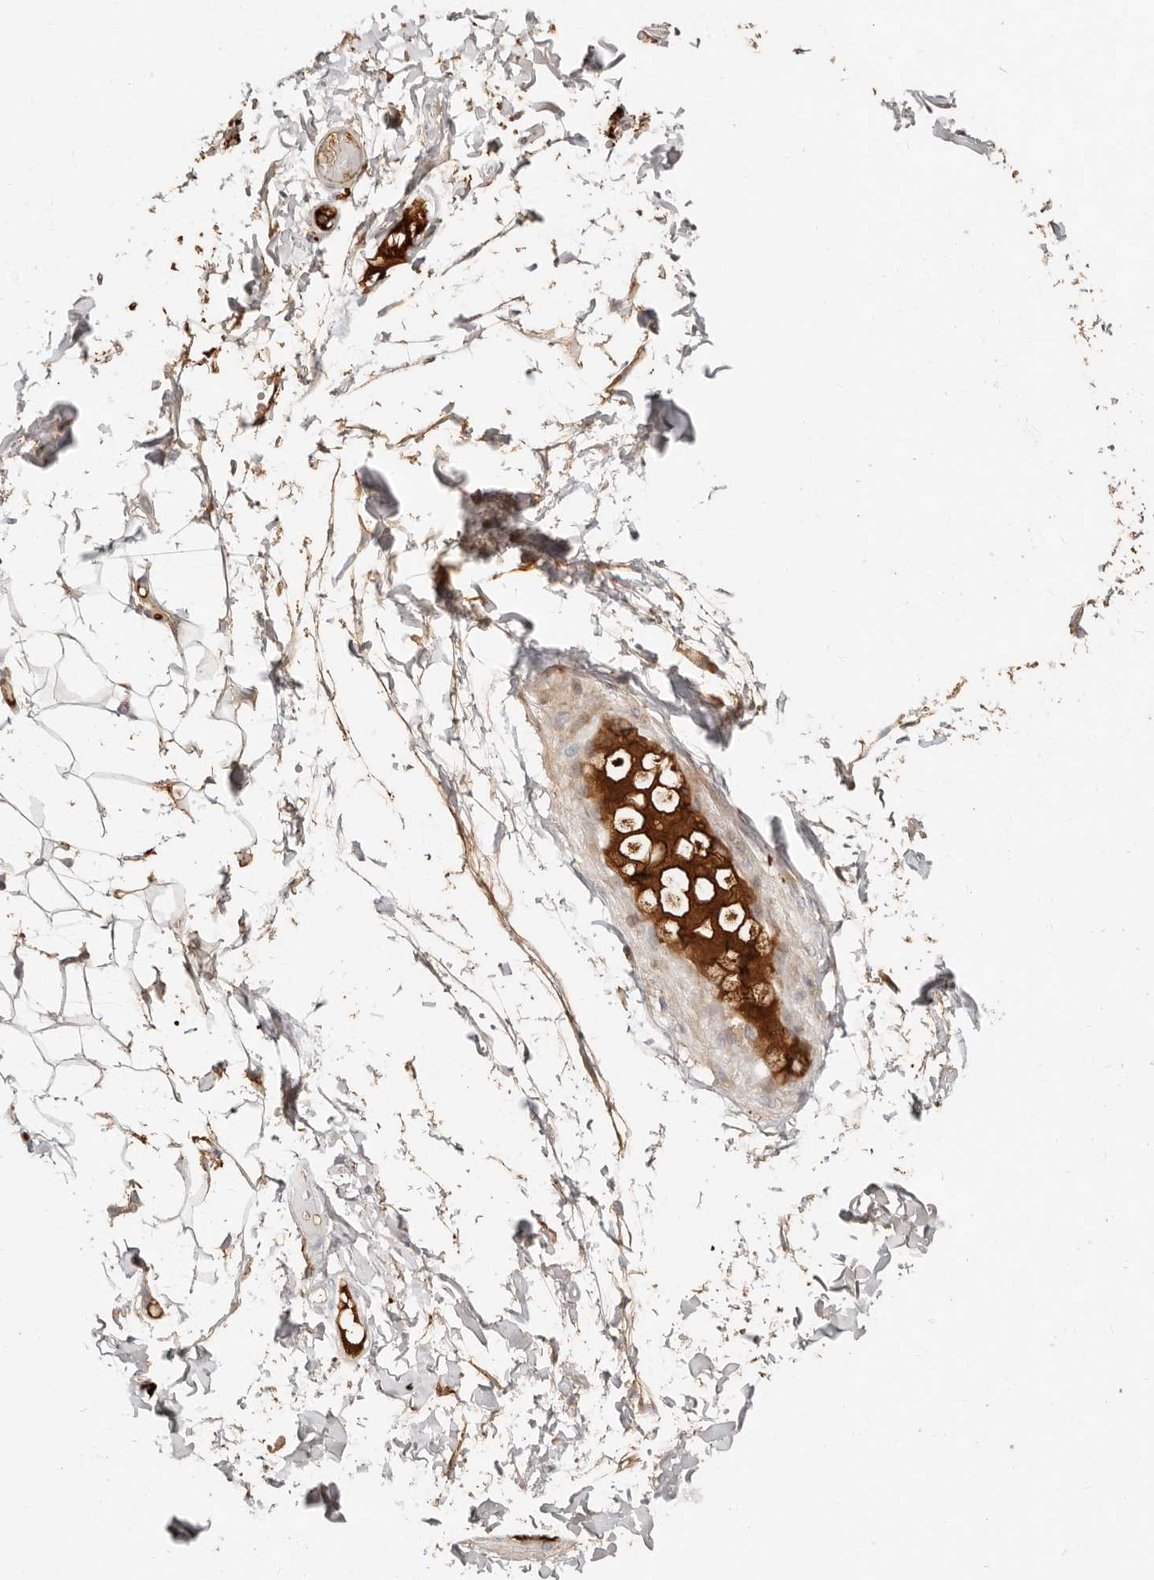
{"staining": {"intensity": "moderate", "quantity": "<25%", "location": "cytoplasmic/membranous"}, "tissue": "adipose tissue", "cell_type": "Adipocytes", "image_type": "normal", "snomed": [{"axis": "morphology", "description": "Normal tissue, NOS"}, {"axis": "topography", "description": "Adipose tissue"}, {"axis": "topography", "description": "Vascular tissue"}, {"axis": "topography", "description": "Peripheral nerve tissue"}], "caption": "A low amount of moderate cytoplasmic/membranous positivity is appreciated in approximately <25% of adipocytes in normal adipose tissue. The staining was performed using DAB, with brown indicating positive protein expression. Nuclei are stained blue with hematoxylin.", "gene": "MTFR2", "patient": {"sex": "male", "age": 25}}